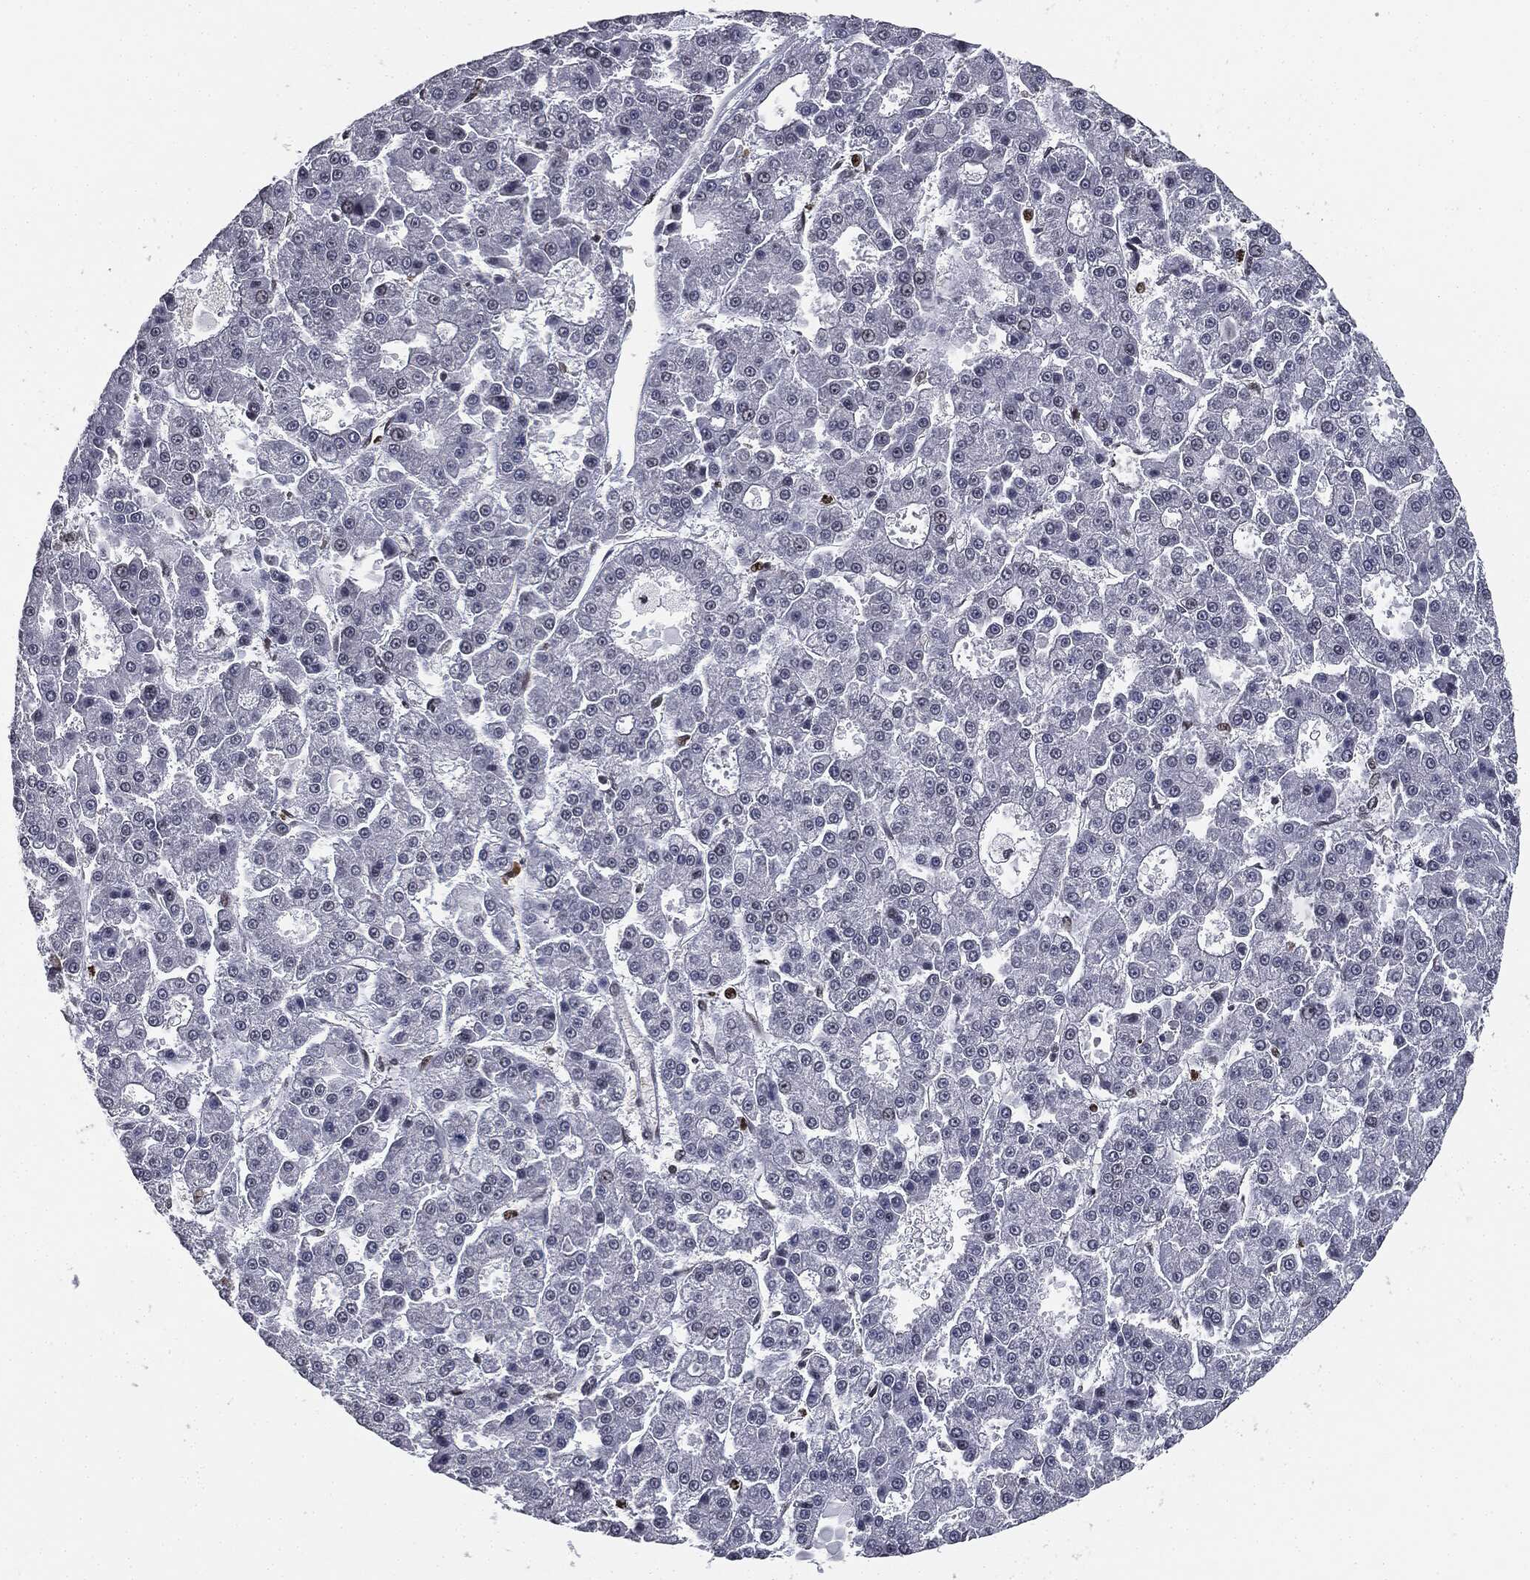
{"staining": {"intensity": "negative", "quantity": "none", "location": "none"}, "tissue": "liver cancer", "cell_type": "Tumor cells", "image_type": "cancer", "snomed": [{"axis": "morphology", "description": "Carcinoma, Hepatocellular, NOS"}, {"axis": "topography", "description": "Liver"}], "caption": "IHC of human liver cancer displays no expression in tumor cells.", "gene": "TBC1D22A", "patient": {"sex": "male", "age": 70}}